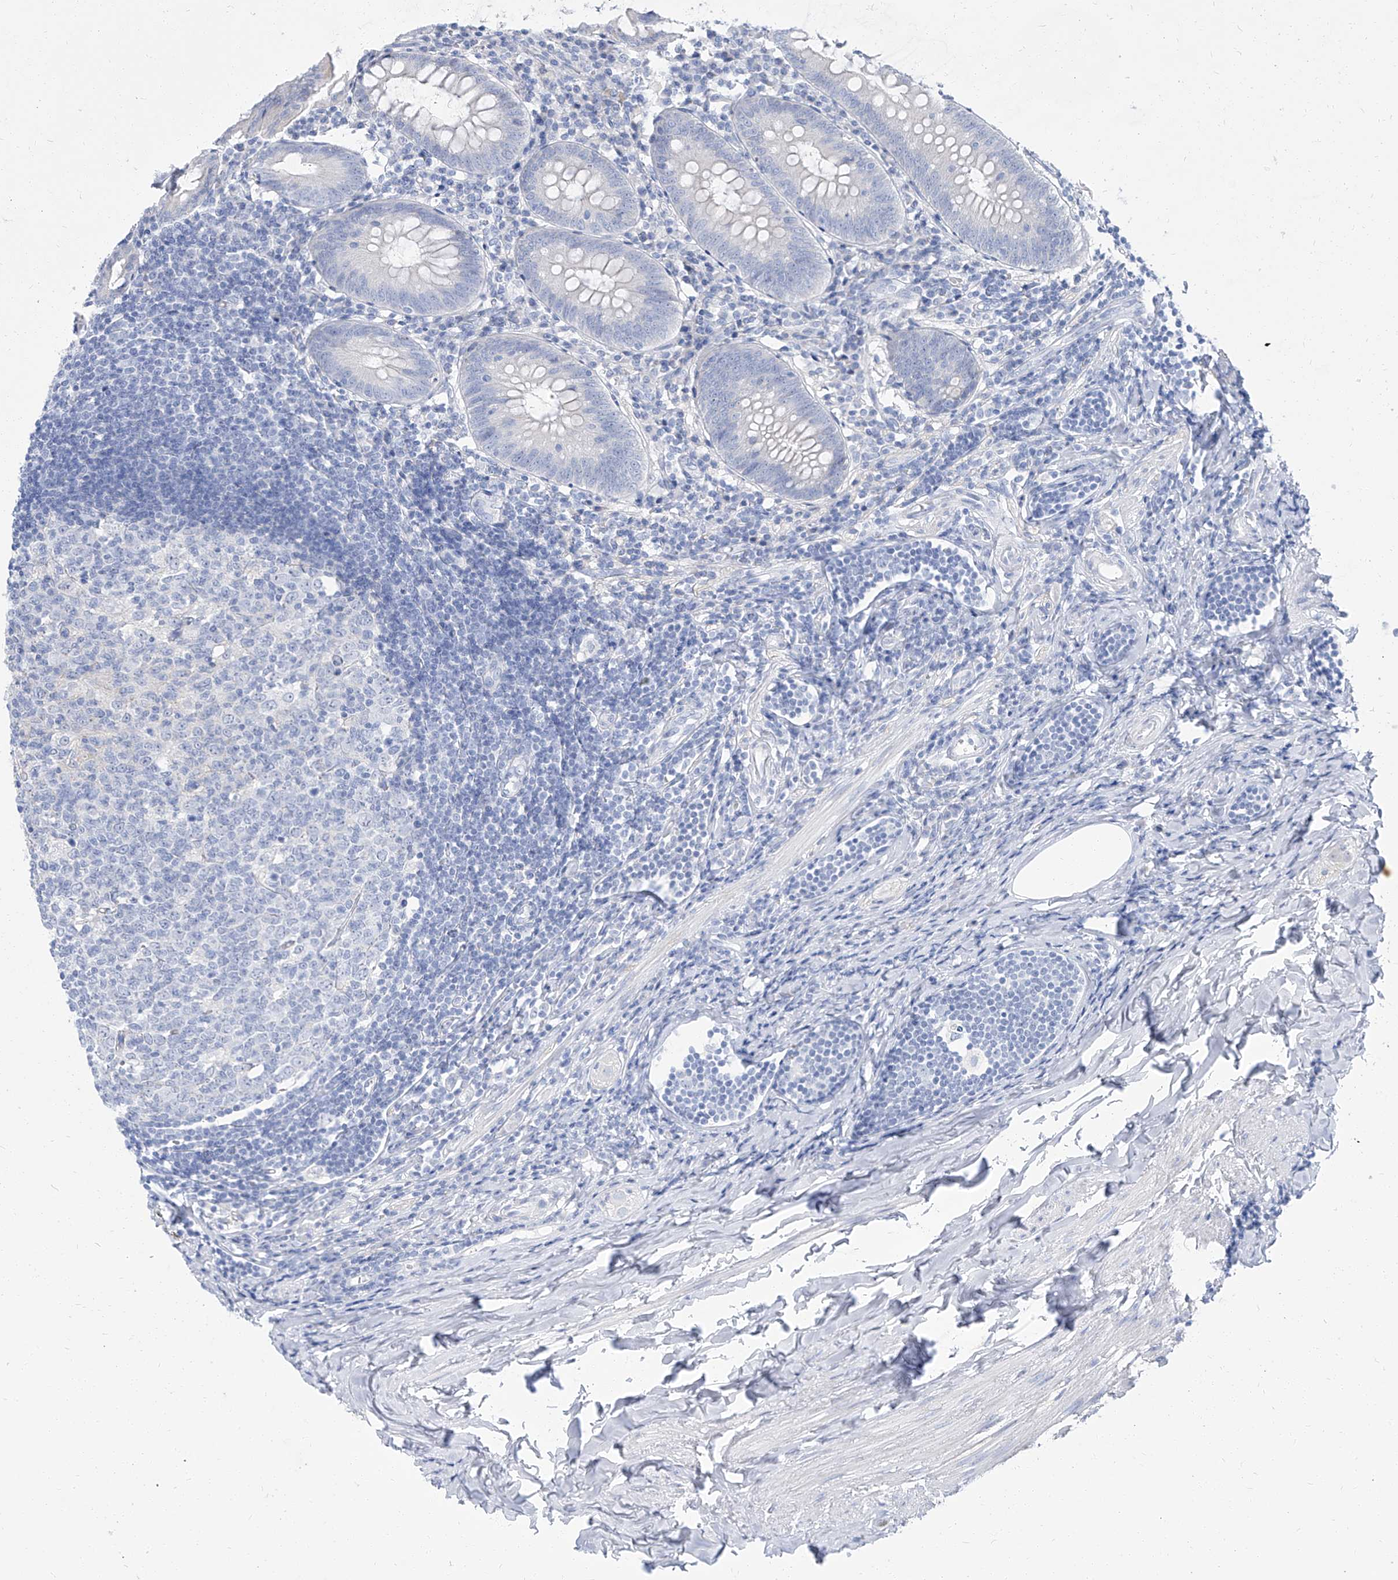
{"staining": {"intensity": "negative", "quantity": "none", "location": "none"}, "tissue": "appendix", "cell_type": "Glandular cells", "image_type": "normal", "snomed": [{"axis": "morphology", "description": "Normal tissue, NOS"}, {"axis": "topography", "description": "Appendix"}], "caption": "Protein analysis of normal appendix demonstrates no significant expression in glandular cells.", "gene": "TXLNB", "patient": {"sex": "female", "age": 54}}